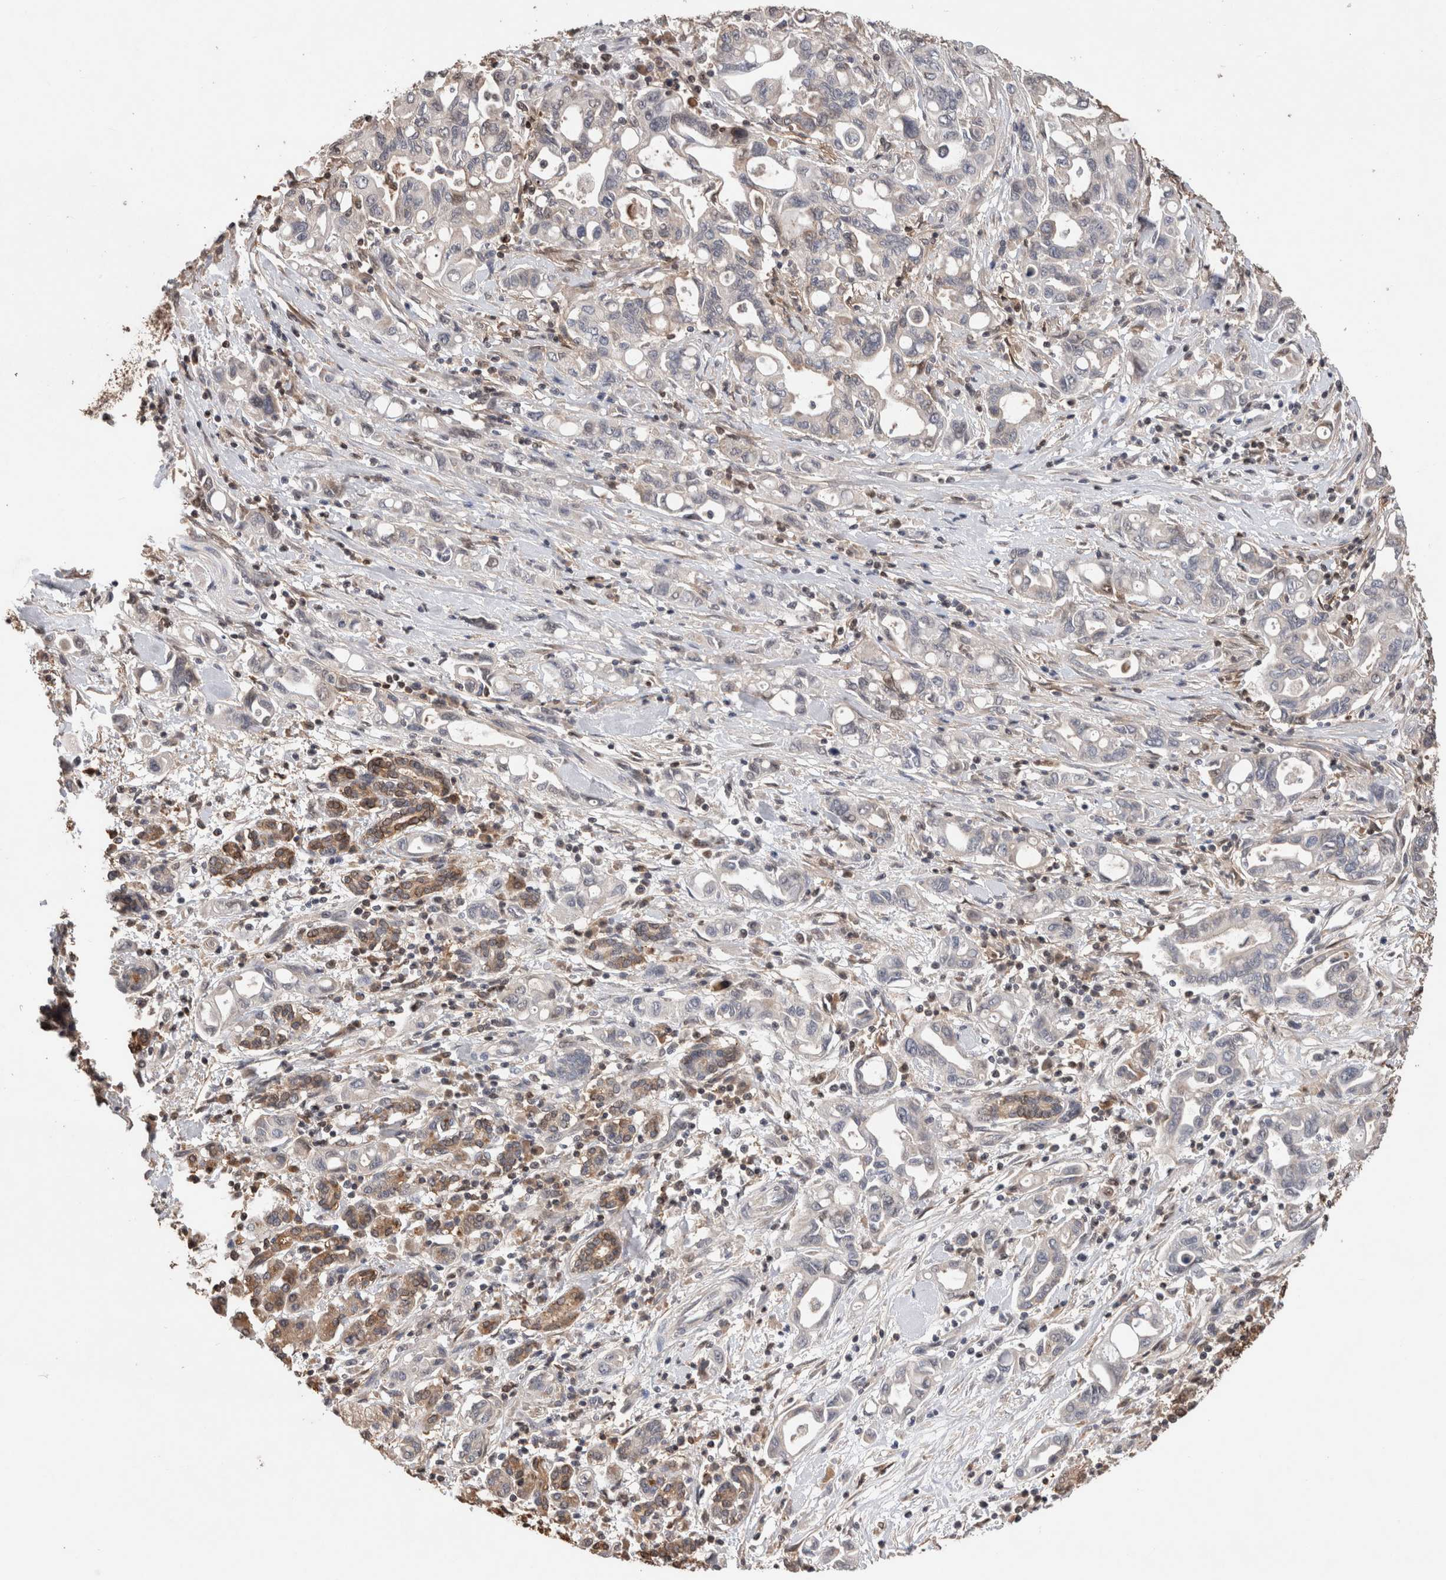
{"staining": {"intensity": "negative", "quantity": "none", "location": "none"}, "tissue": "pancreatic cancer", "cell_type": "Tumor cells", "image_type": "cancer", "snomed": [{"axis": "morphology", "description": "Adenocarcinoma, NOS"}, {"axis": "topography", "description": "Pancreas"}], "caption": "Photomicrograph shows no significant protein staining in tumor cells of pancreatic cancer.", "gene": "TRIM5", "patient": {"sex": "female", "age": 57}}